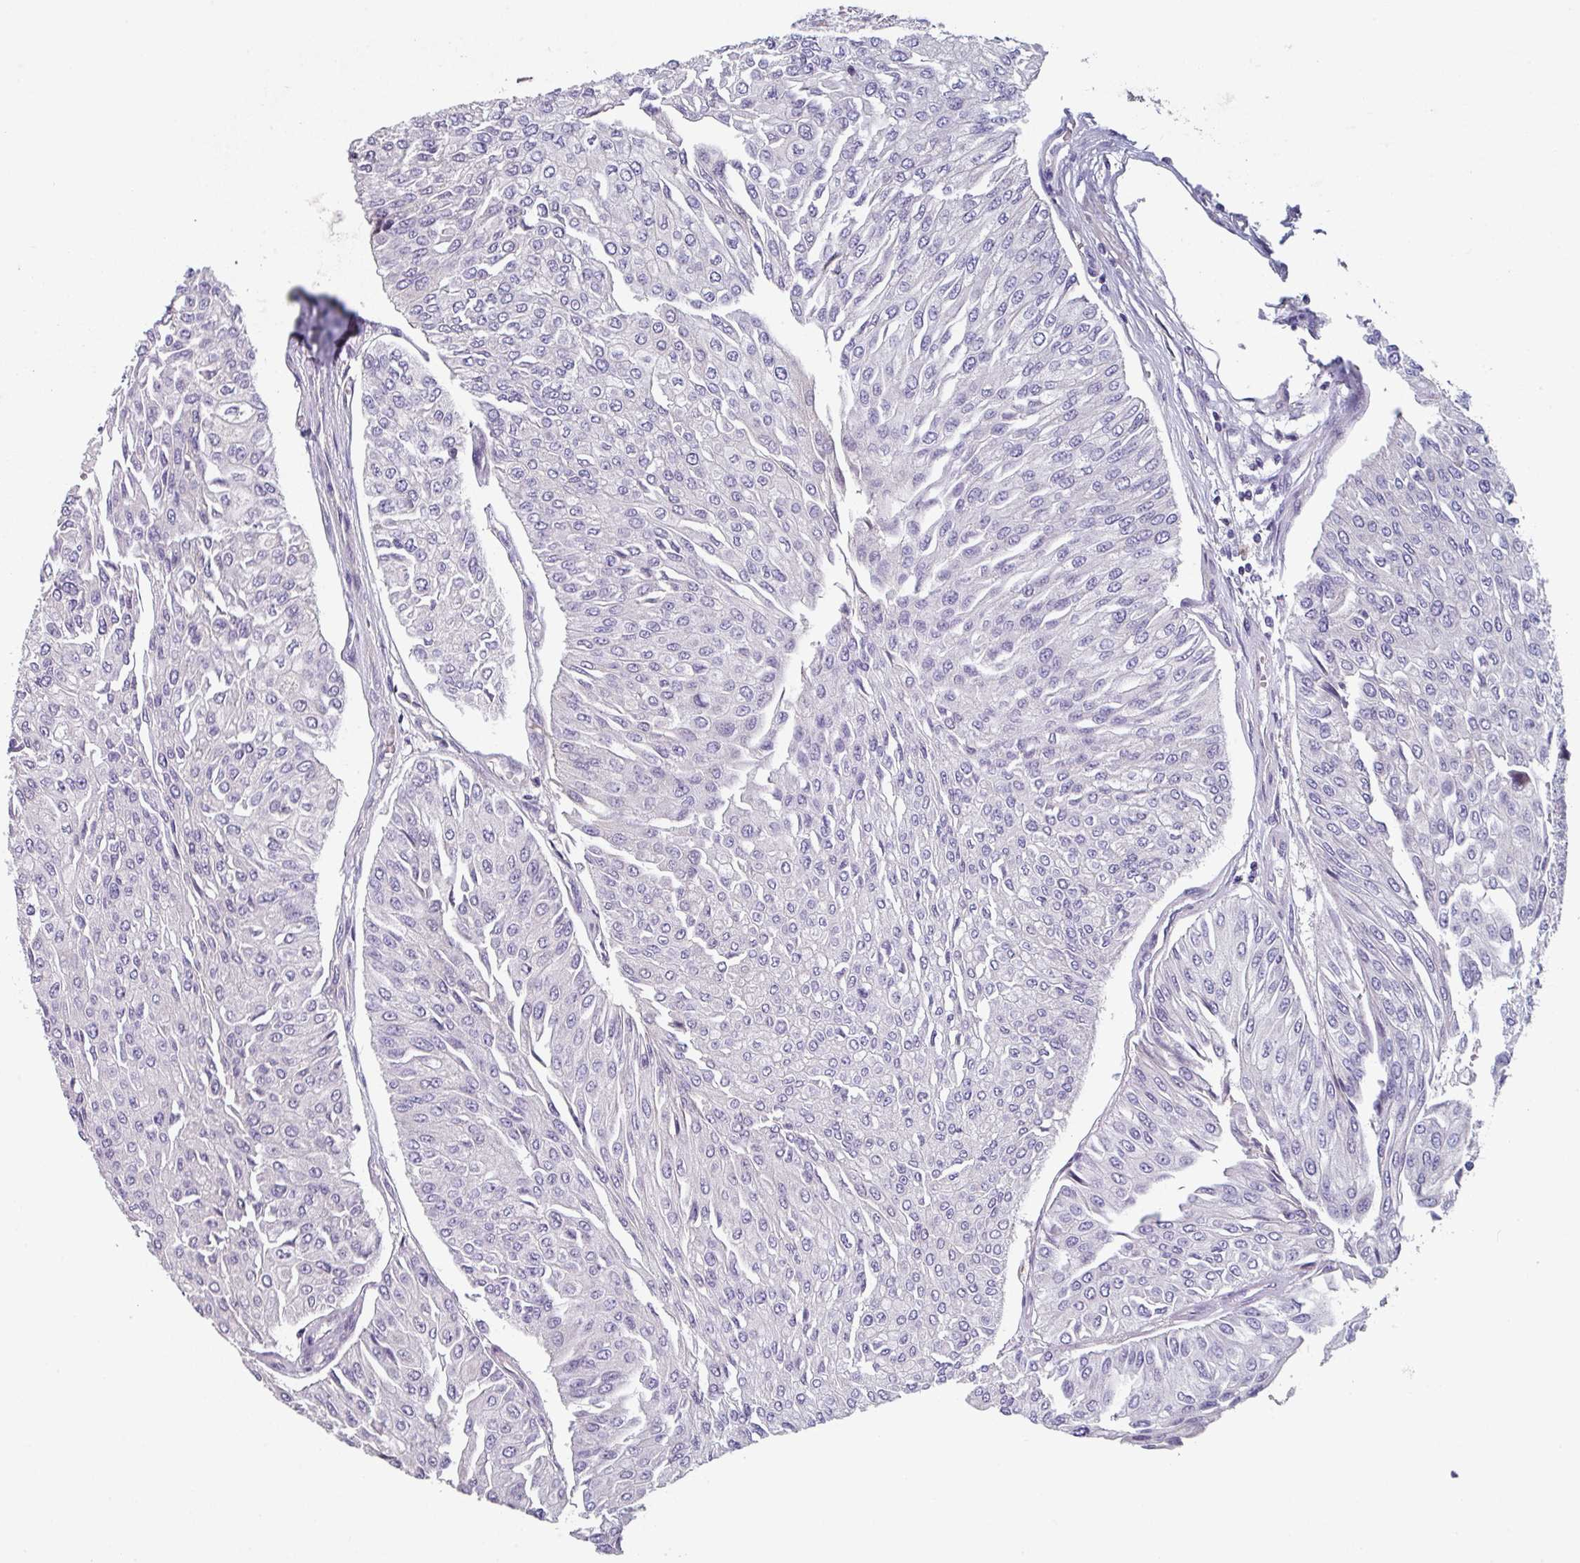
{"staining": {"intensity": "negative", "quantity": "none", "location": "none"}, "tissue": "urothelial cancer", "cell_type": "Tumor cells", "image_type": "cancer", "snomed": [{"axis": "morphology", "description": "Urothelial carcinoma, Low grade"}, {"axis": "topography", "description": "Urinary bladder"}], "caption": "A high-resolution histopathology image shows immunohistochemistry (IHC) staining of low-grade urothelial carcinoma, which shows no significant positivity in tumor cells.", "gene": "TMEM132A", "patient": {"sex": "male", "age": 67}}